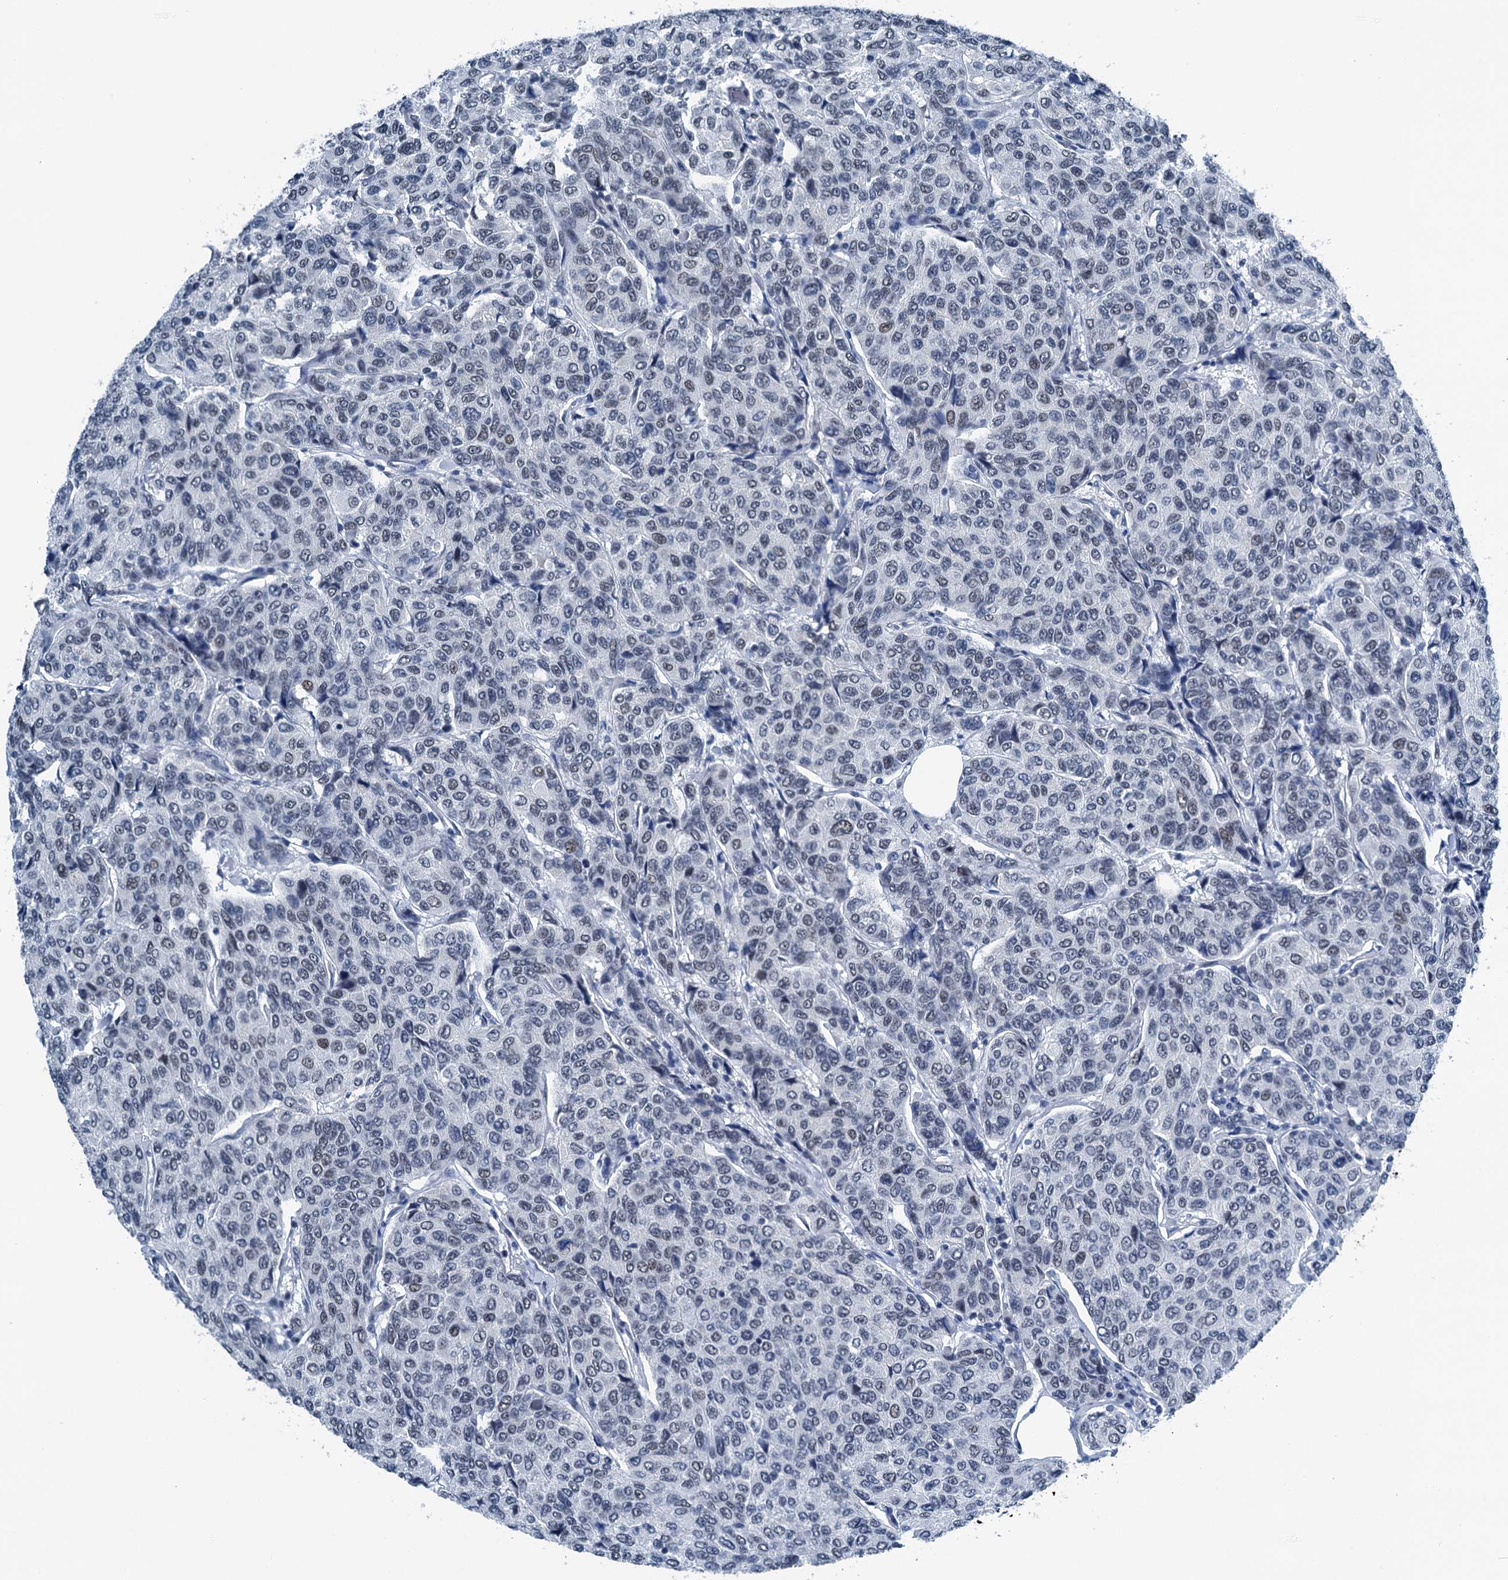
{"staining": {"intensity": "negative", "quantity": "none", "location": "none"}, "tissue": "breast cancer", "cell_type": "Tumor cells", "image_type": "cancer", "snomed": [{"axis": "morphology", "description": "Duct carcinoma"}, {"axis": "topography", "description": "Breast"}], "caption": "Photomicrograph shows no protein staining in tumor cells of breast cancer (infiltrating ductal carcinoma) tissue.", "gene": "TRPT1", "patient": {"sex": "female", "age": 55}}